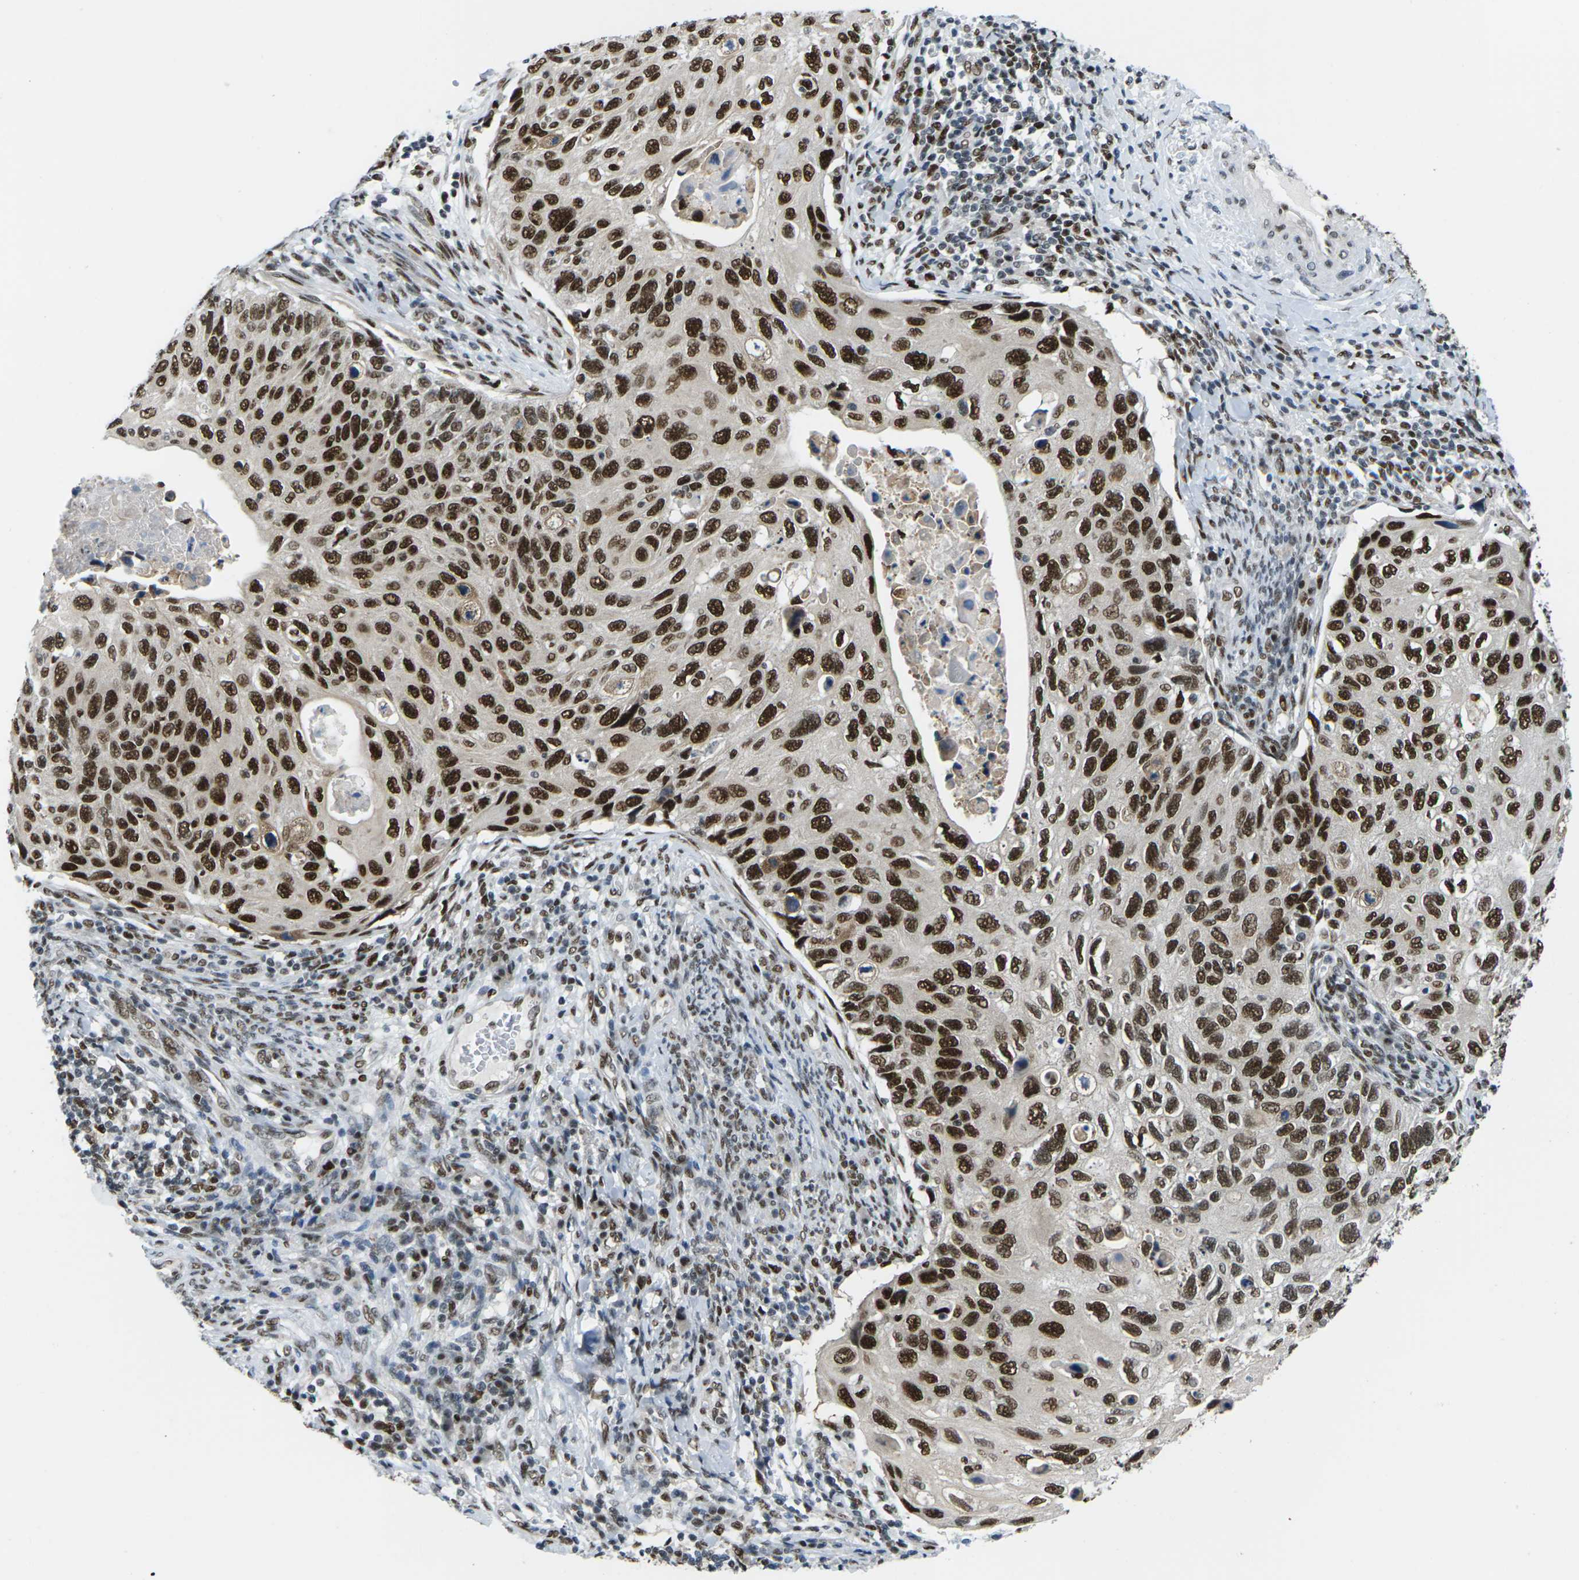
{"staining": {"intensity": "strong", "quantity": ">75%", "location": "nuclear"}, "tissue": "cervical cancer", "cell_type": "Tumor cells", "image_type": "cancer", "snomed": [{"axis": "morphology", "description": "Squamous cell carcinoma, NOS"}, {"axis": "topography", "description": "Cervix"}], "caption": "This image reveals cervical squamous cell carcinoma stained with immunohistochemistry to label a protein in brown. The nuclear of tumor cells show strong positivity for the protein. Nuclei are counter-stained blue.", "gene": "PSME3", "patient": {"sex": "female", "age": 70}}